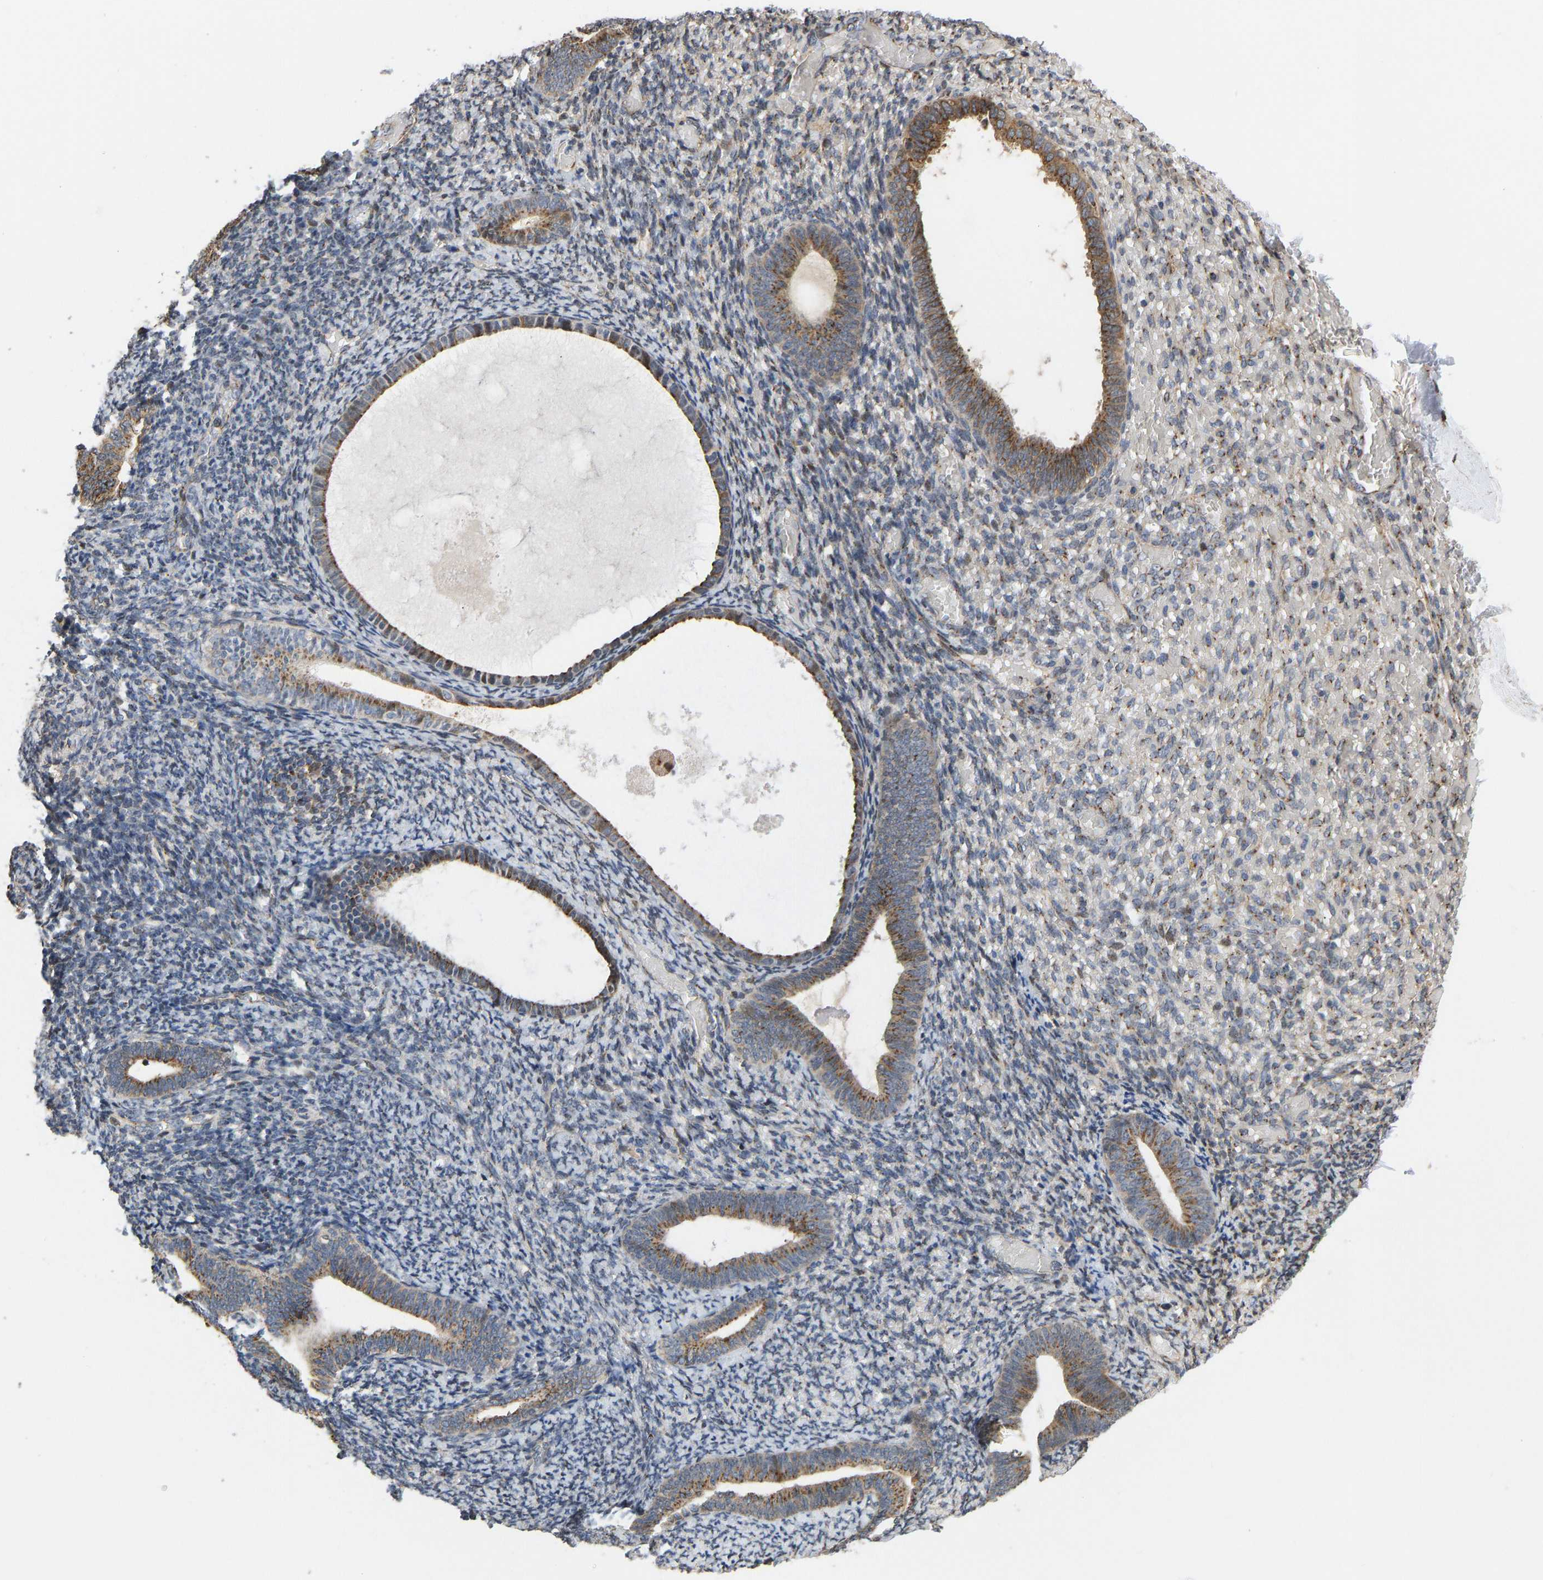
{"staining": {"intensity": "moderate", "quantity": ">75%", "location": "cytoplasmic/membranous"}, "tissue": "endometrium", "cell_type": "Cells in endometrial stroma", "image_type": "normal", "snomed": [{"axis": "morphology", "description": "Normal tissue, NOS"}, {"axis": "topography", "description": "Endometrium"}], "caption": "Normal endometrium was stained to show a protein in brown. There is medium levels of moderate cytoplasmic/membranous positivity in about >75% of cells in endometrial stroma.", "gene": "YIPF4", "patient": {"sex": "female", "age": 66}}